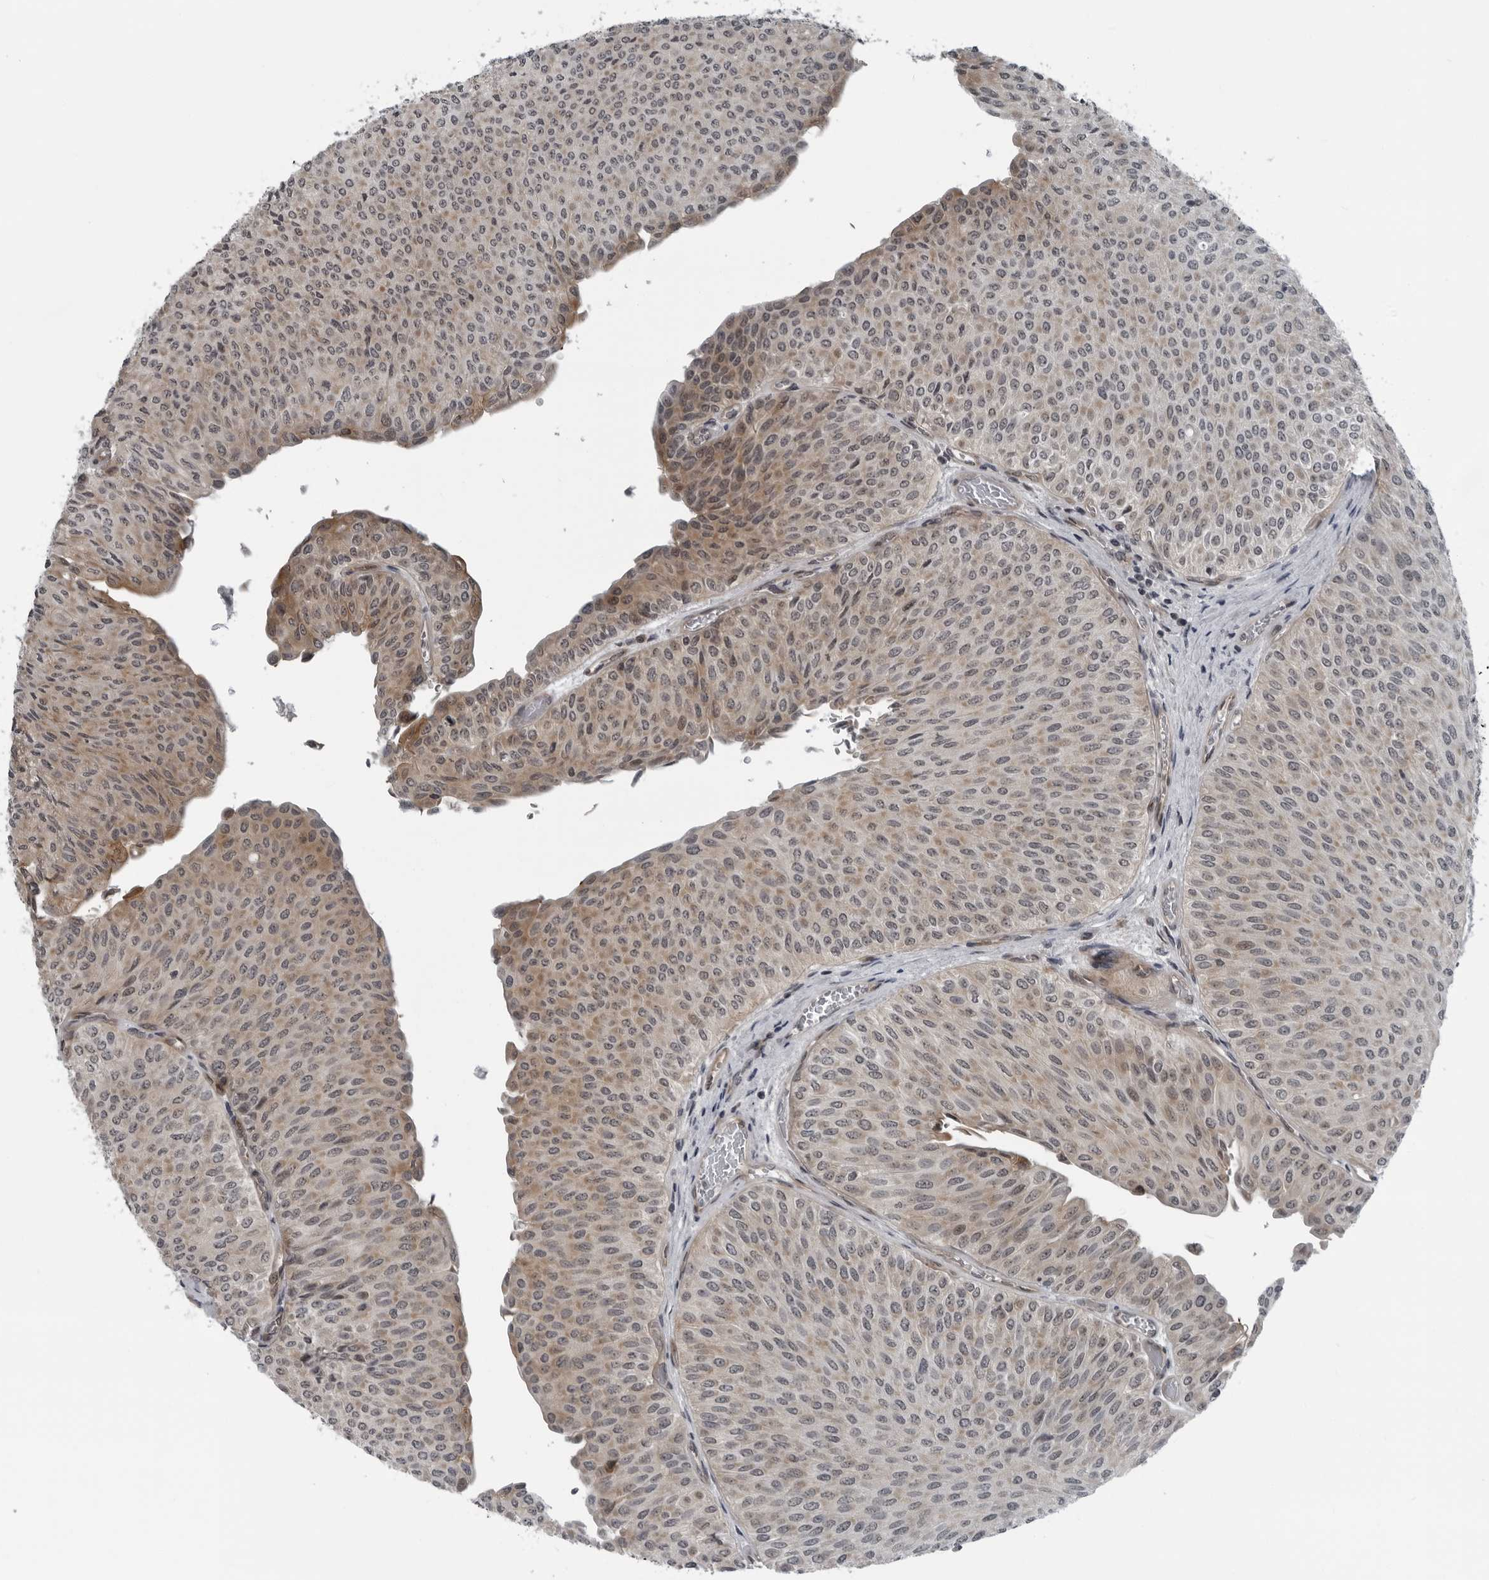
{"staining": {"intensity": "weak", "quantity": "25%-75%", "location": "cytoplasmic/membranous"}, "tissue": "urothelial cancer", "cell_type": "Tumor cells", "image_type": "cancer", "snomed": [{"axis": "morphology", "description": "Urothelial carcinoma, Low grade"}, {"axis": "topography", "description": "Urinary bladder"}], "caption": "Human urothelial cancer stained with a protein marker exhibits weak staining in tumor cells.", "gene": "FAM102B", "patient": {"sex": "male", "age": 78}}